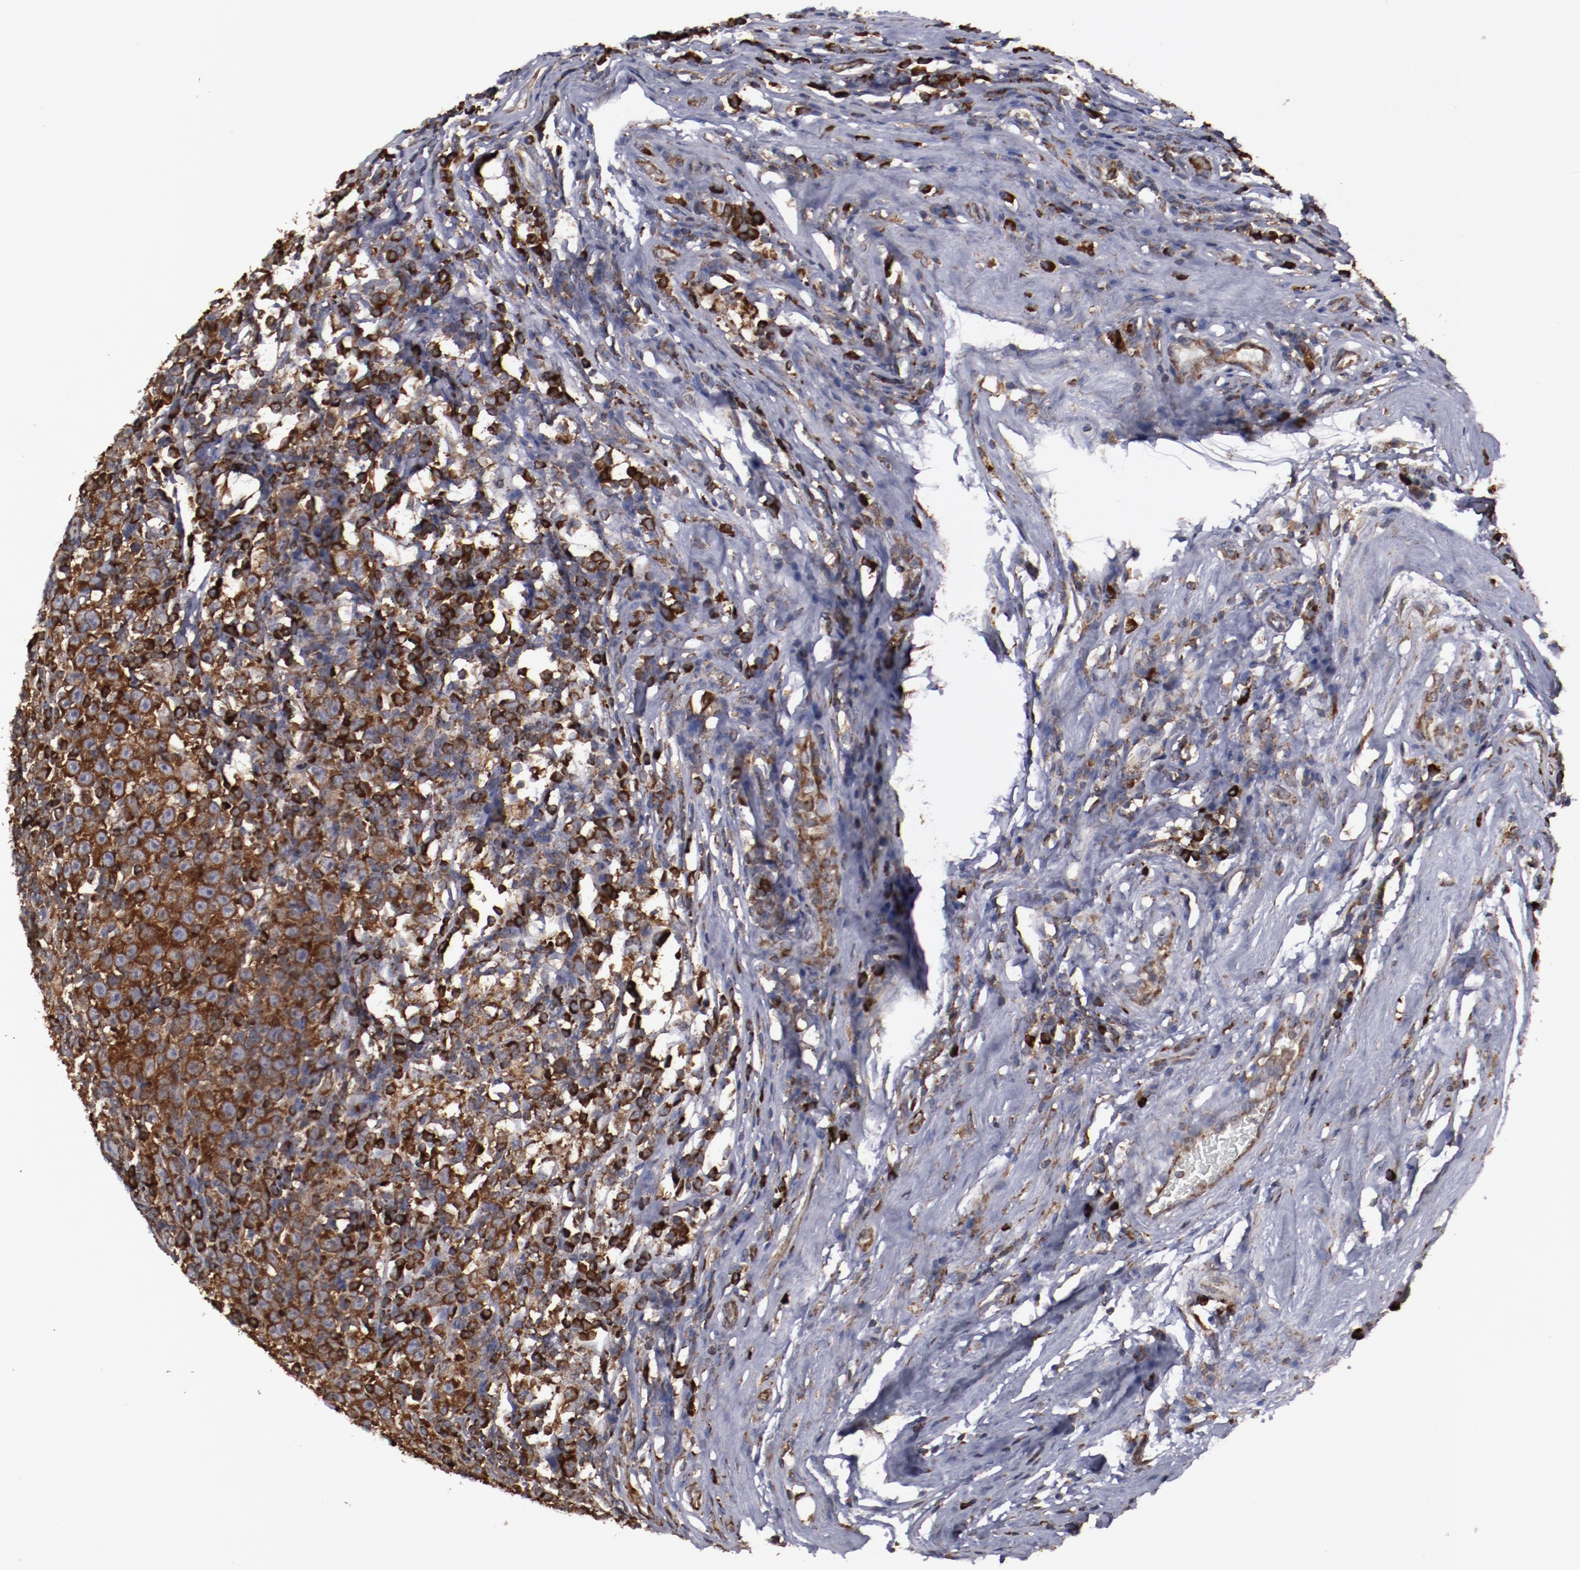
{"staining": {"intensity": "strong", "quantity": ">75%", "location": "cytoplasmic/membranous"}, "tissue": "testis cancer", "cell_type": "Tumor cells", "image_type": "cancer", "snomed": [{"axis": "morphology", "description": "Seminoma, NOS"}, {"axis": "topography", "description": "Testis"}], "caption": "A photomicrograph showing strong cytoplasmic/membranous positivity in approximately >75% of tumor cells in testis cancer (seminoma), as visualized by brown immunohistochemical staining.", "gene": "RPS4Y1", "patient": {"sex": "male", "age": 43}}